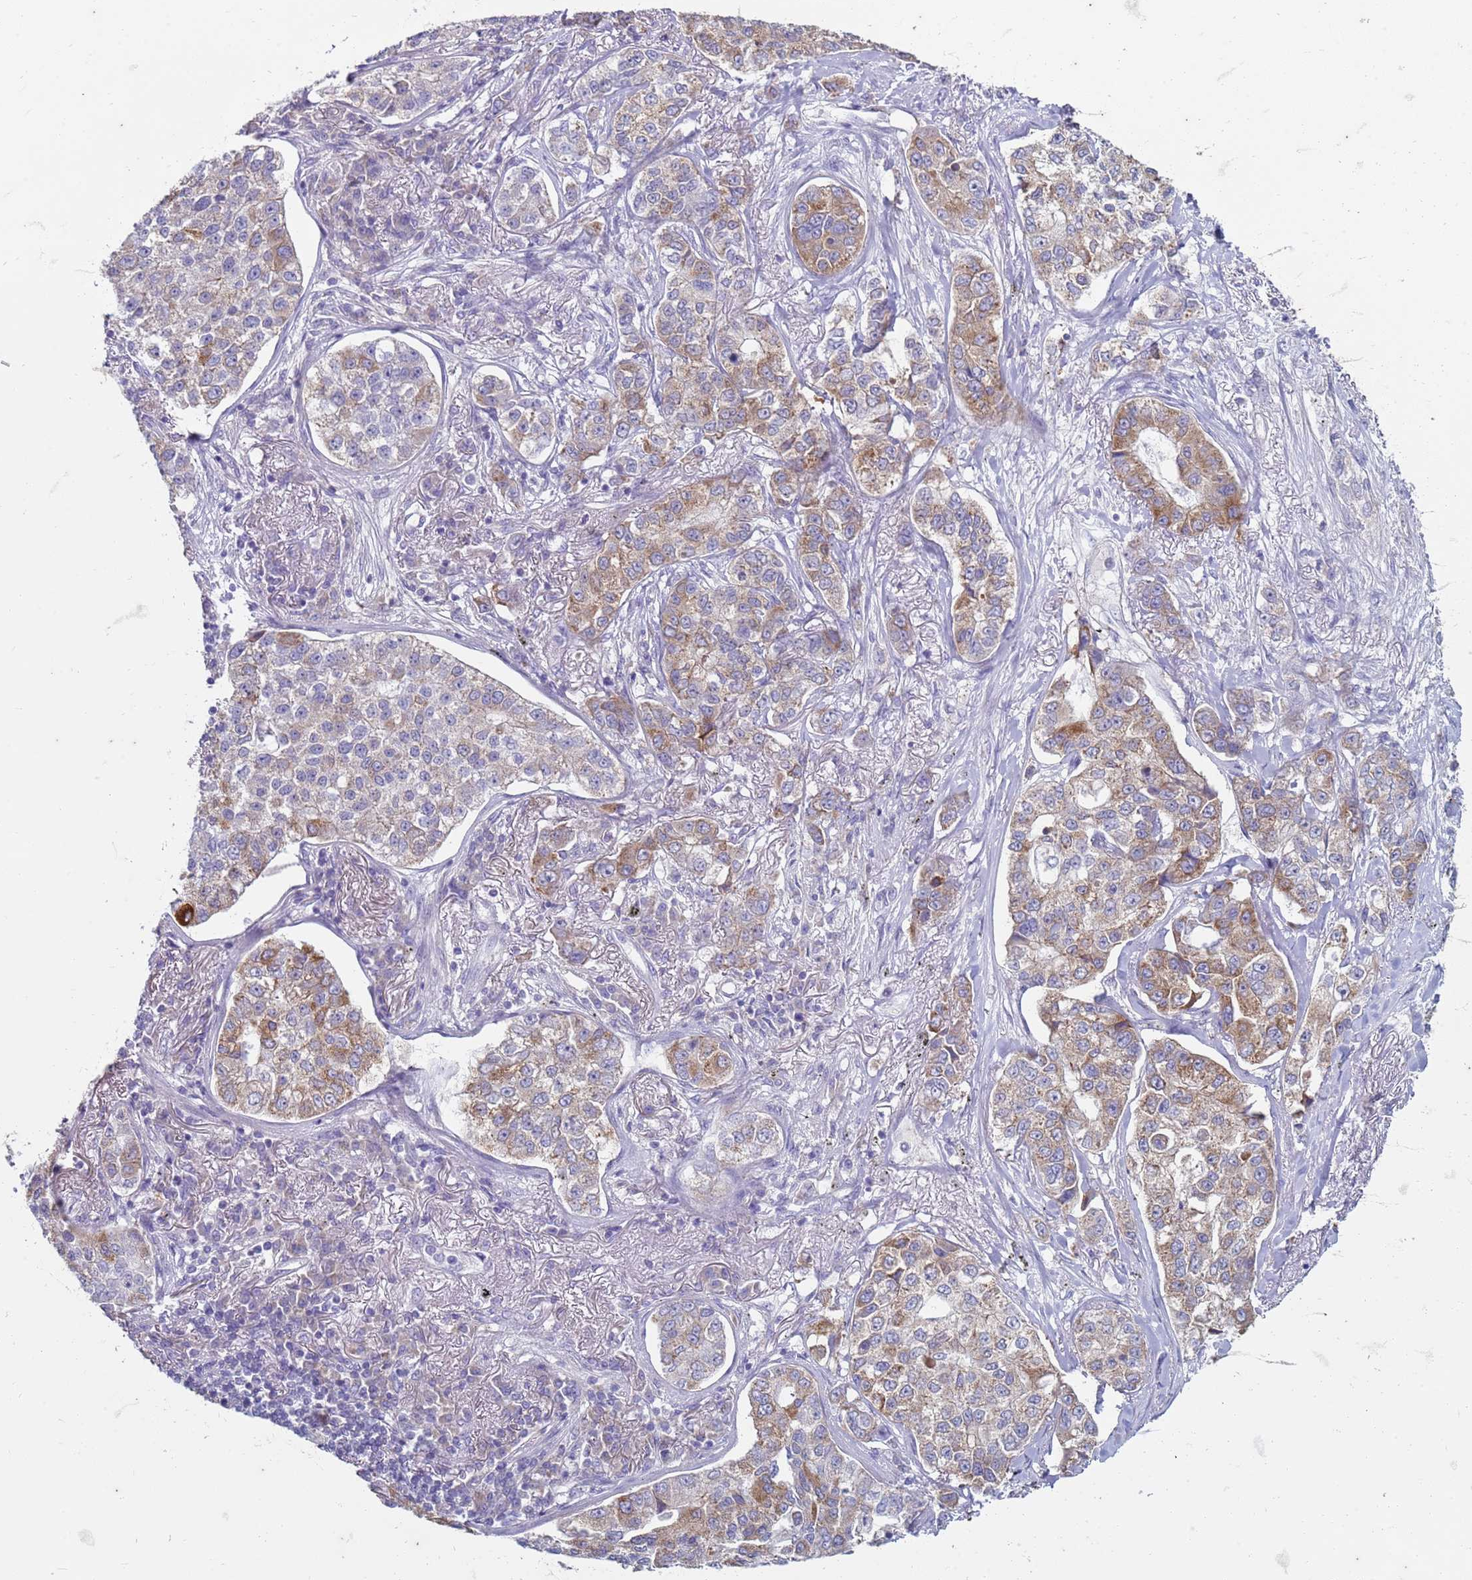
{"staining": {"intensity": "moderate", "quantity": "<25%", "location": "cytoplasmic/membranous"}, "tissue": "lung cancer", "cell_type": "Tumor cells", "image_type": "cancer", "snomed": [{"axis": "morphology", "description": "Adenocarcinoma, NOS"}, {"axis": "topography", "description": "Lung"}], "caption": "Tumor cells show low levels of moderate cytoplasmic/membranous expression in approximately <25% of cells in lung adenocarcinoma.", "gene": "SUCO", "patient": {"sex": "male", "age": 49}}